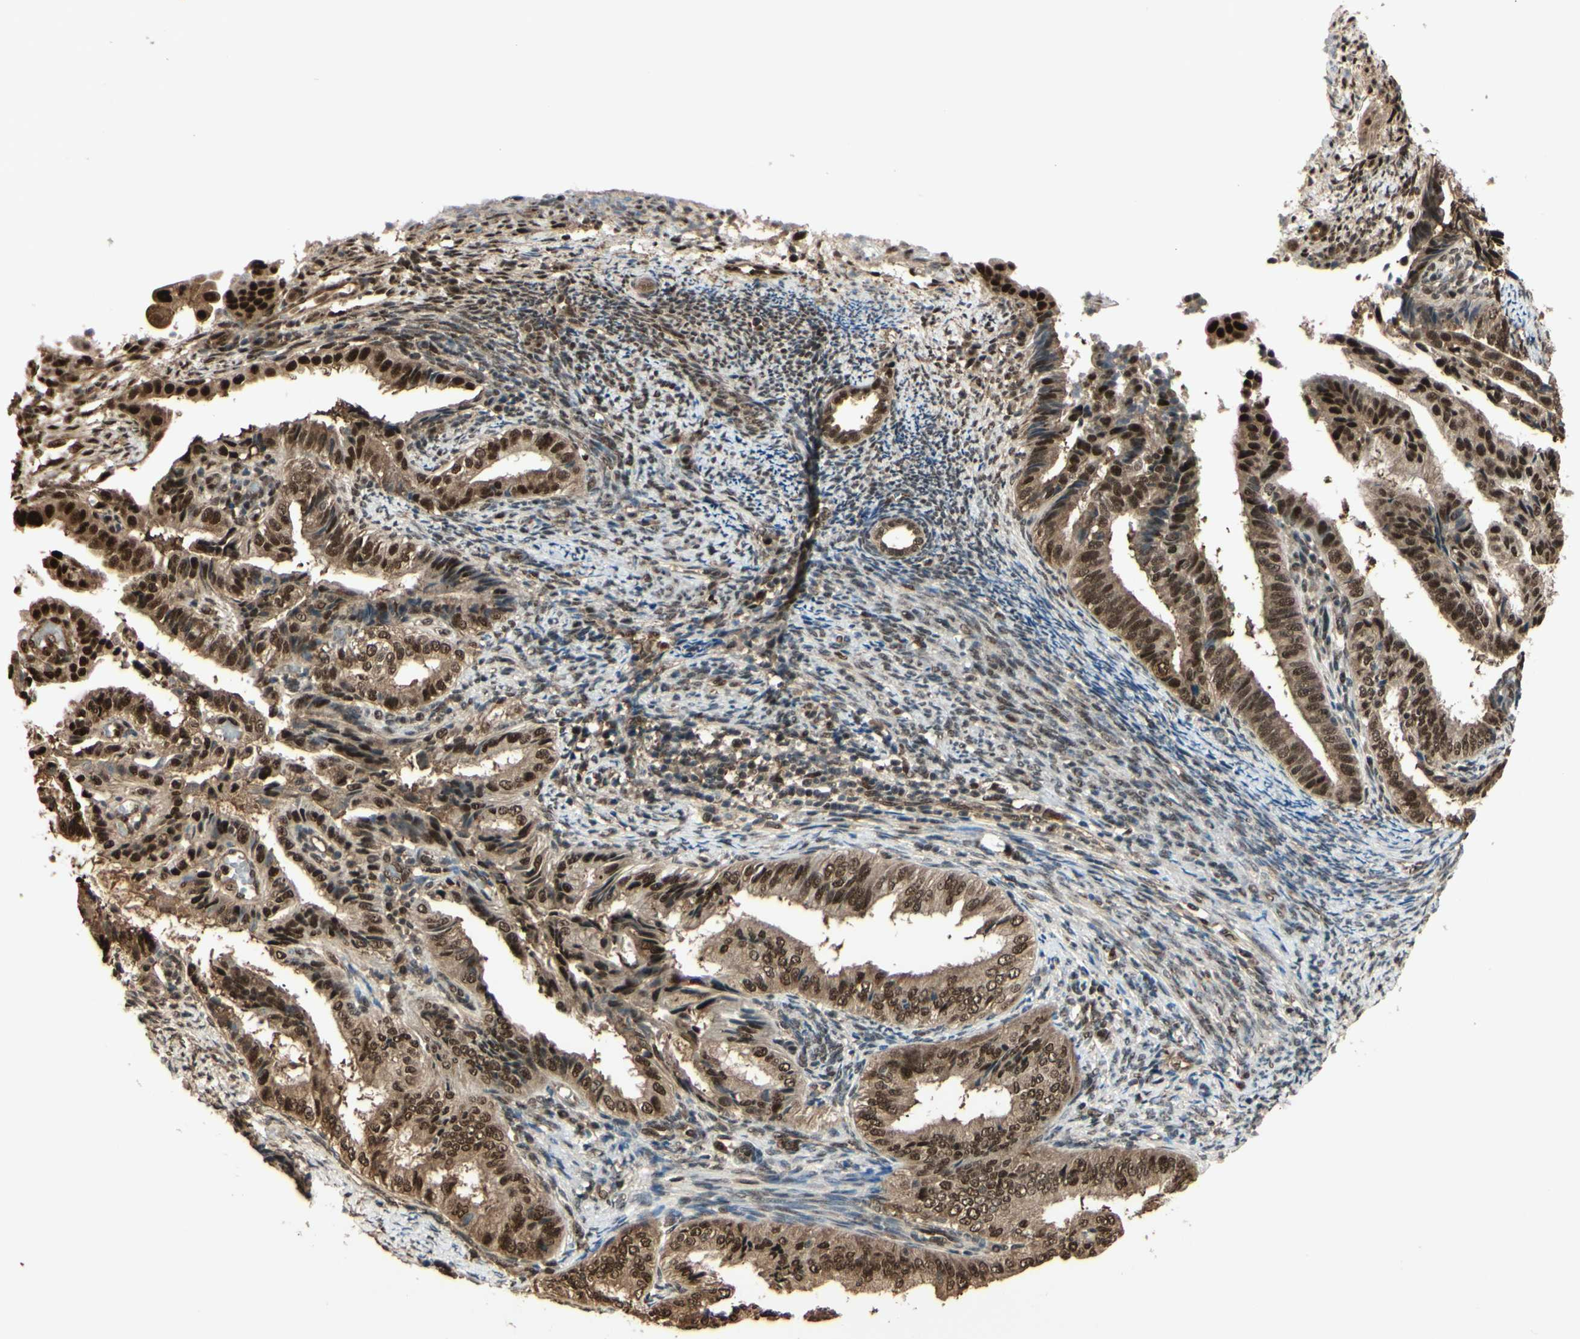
{"staining": {"intensity": "strong", "quantity": ">75%", "location": "cytoplasmic/membranous,nuclear"}, "tissue": "endometrial cancer", "cell_type": "Tumor cells", "image_type": "cancer", "snomed": [{"axis": "morphology", "description": "Adenocarcinoma, NOS"}, {"axis": "topography", "description": "Endometrium"}], "caption": "Immunohistochemistry of human adenocarcinoma (endometrial) demonstrates high levels of strong cytoplasmic/membranous and nuclear expression in about >75% of tumor cells. The staining was performed using DAB, with brown indicating positive protein expression. Nuclei are stained blue with hematoxylin.", "gene": "HSF1", "patient": {"sex": "female", "age": 58}}